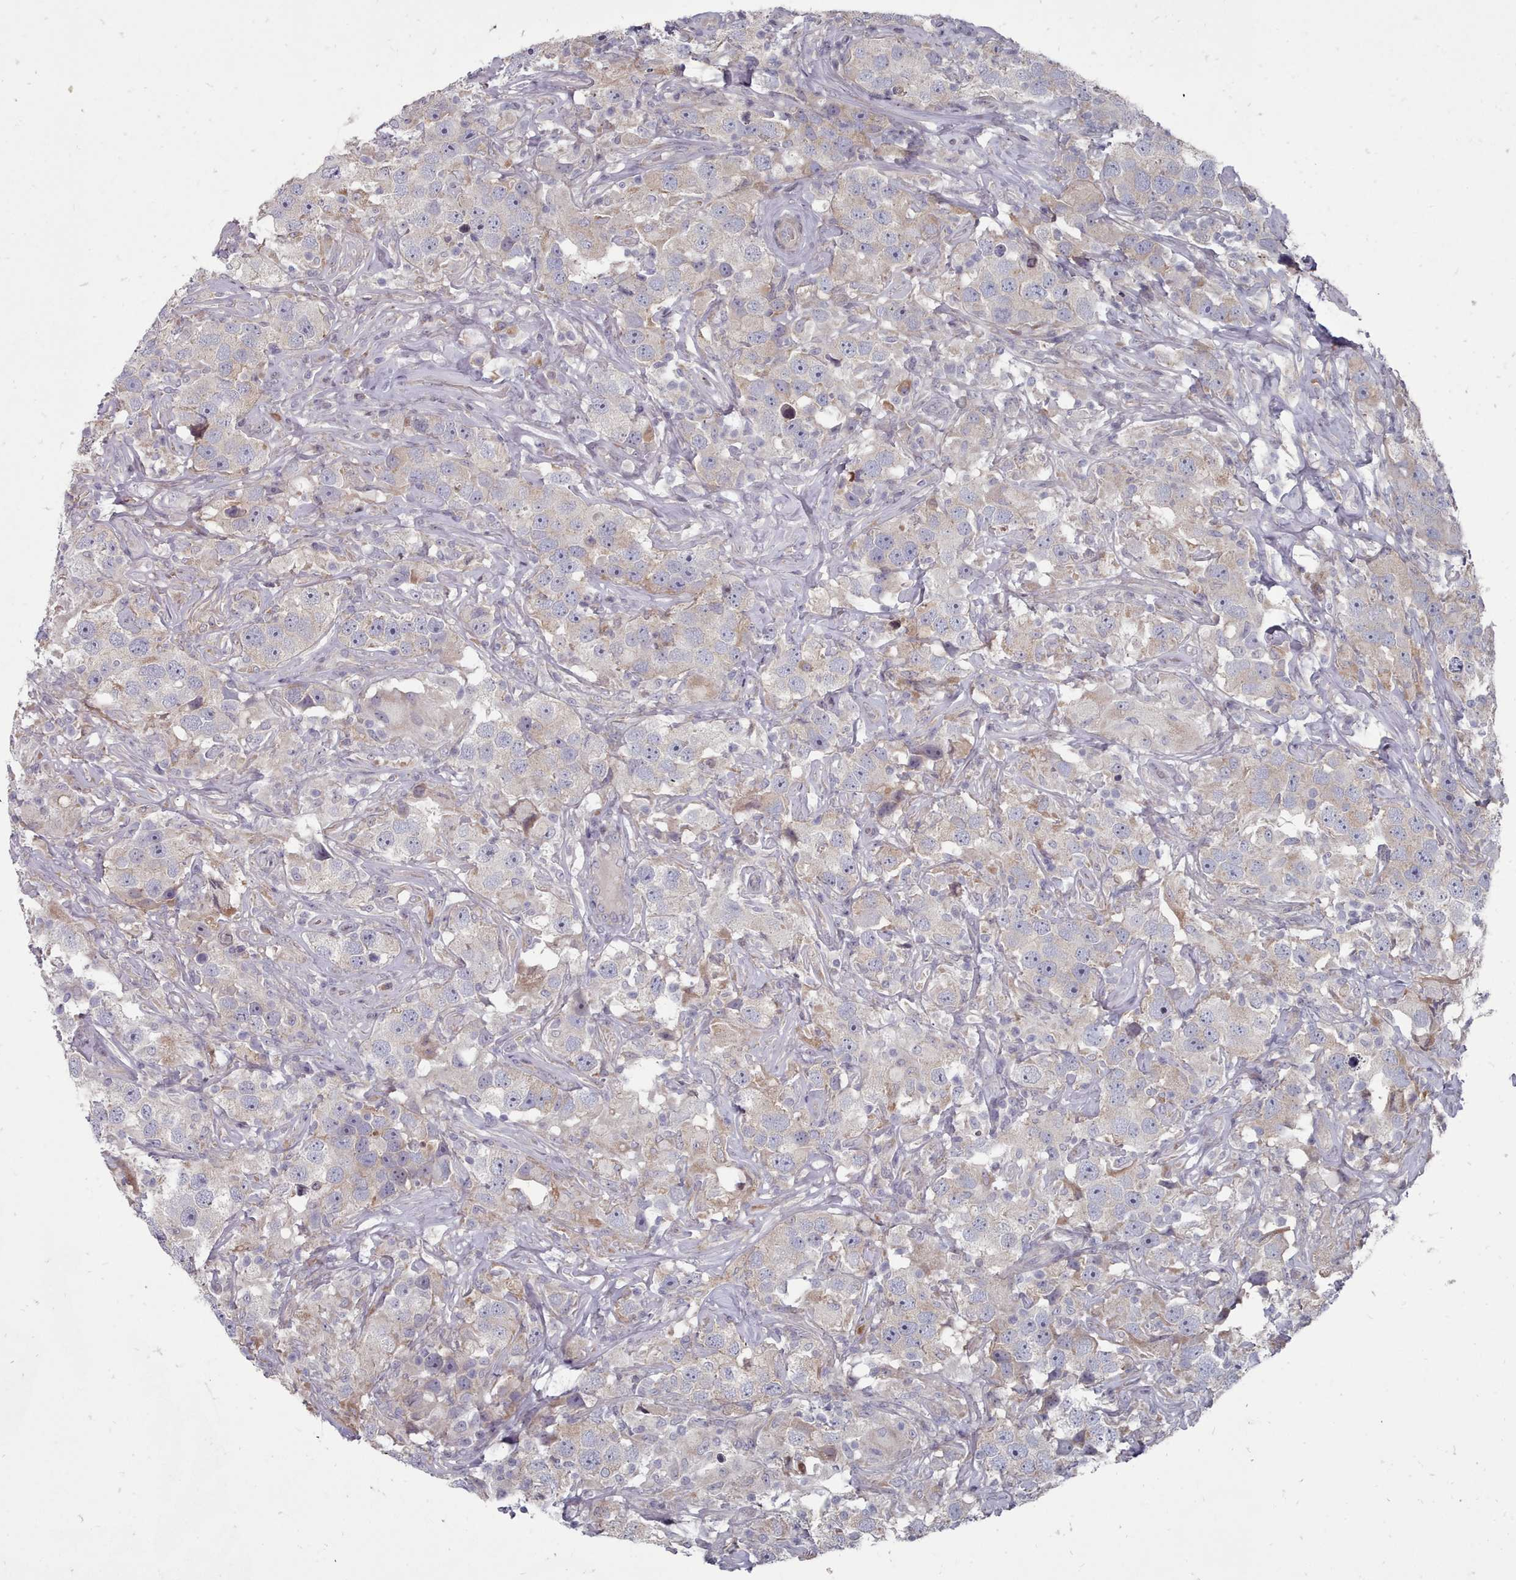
{"staining": {"intensity": "weak", "quantity": "<25%", "location": "cytoplasmic/membranous"}, "tissue": "testis cancer", "cell_type": "Tumor cells", "image_type": "cancer", "snomed": [{"axis": "morphology", "description": "Seminoma, NOS"}, {"axis": "topography", "description": "Testis"}], "caption": "IHC image of neoplastic tissue: testis cancer stained with DAB shows no significant protein staining in tumor cells. (DAB (3,3'-diaminobenzidine) IHC with hematoxylin counter stain).", "gene": "ACKR3", "patient": {"sex": "male", "age": 49}}